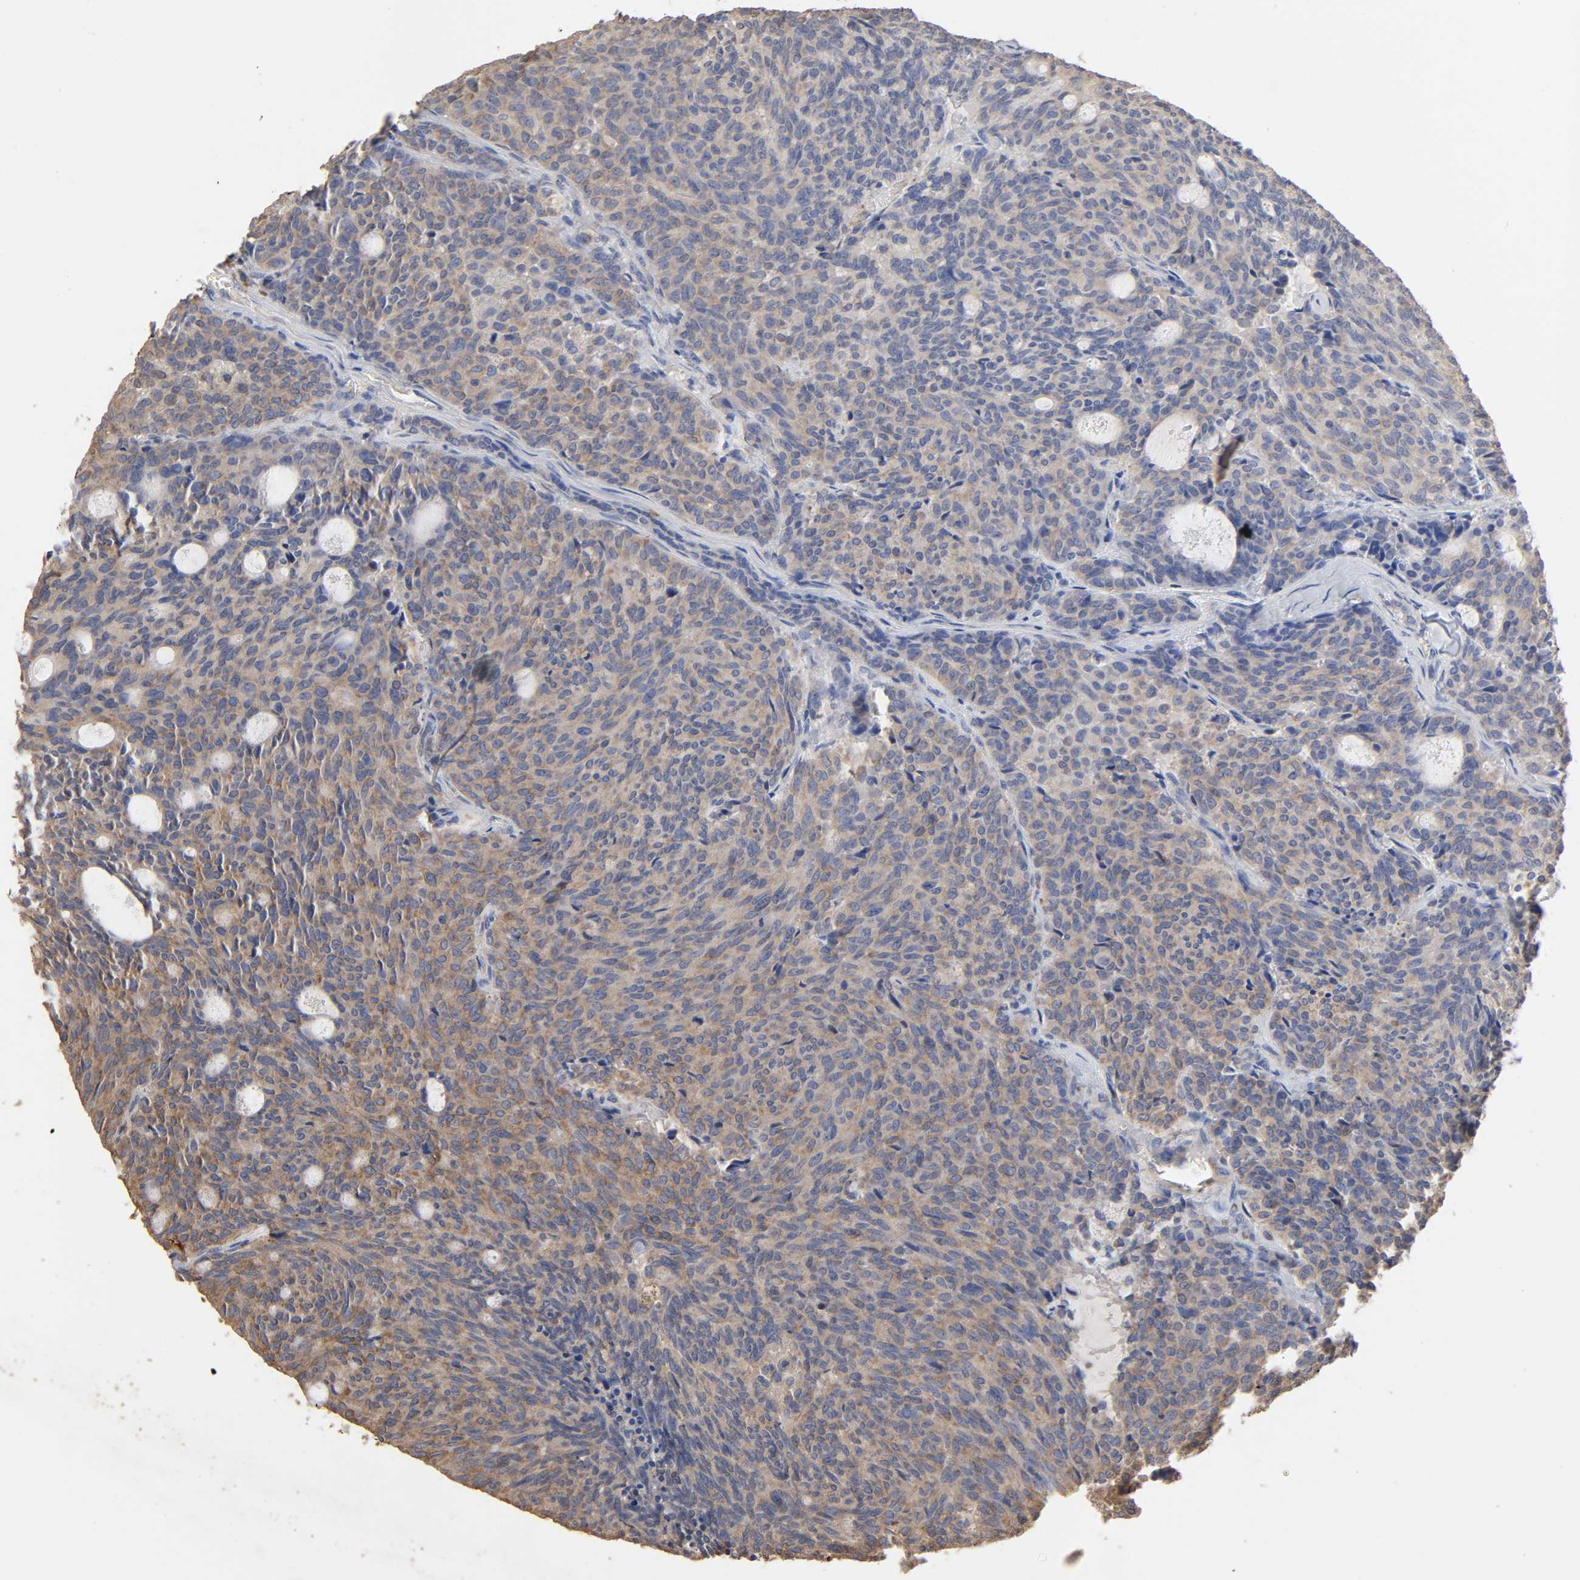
{"staining": {"intensity": "moderate", "quantity": ">75%", "location": "cytoplasmic/membranous"}, "tissue": "carcinoid", "cell_type": "Tumor cells", "image_type": "cancer", "snomed": [{"axis": "morphology", "description": "Carcinoid, malignant, NOS"}, {"axis": "topography", "description": "Pancreas"}], "caption": "Protein expression analysis of human carcinoid reveals moderate cytoplasmic/membranous positivity in about >75% of tumor cells.", "gene": "EIF4G2", "patient": {"sex": "female", "age": 54}}